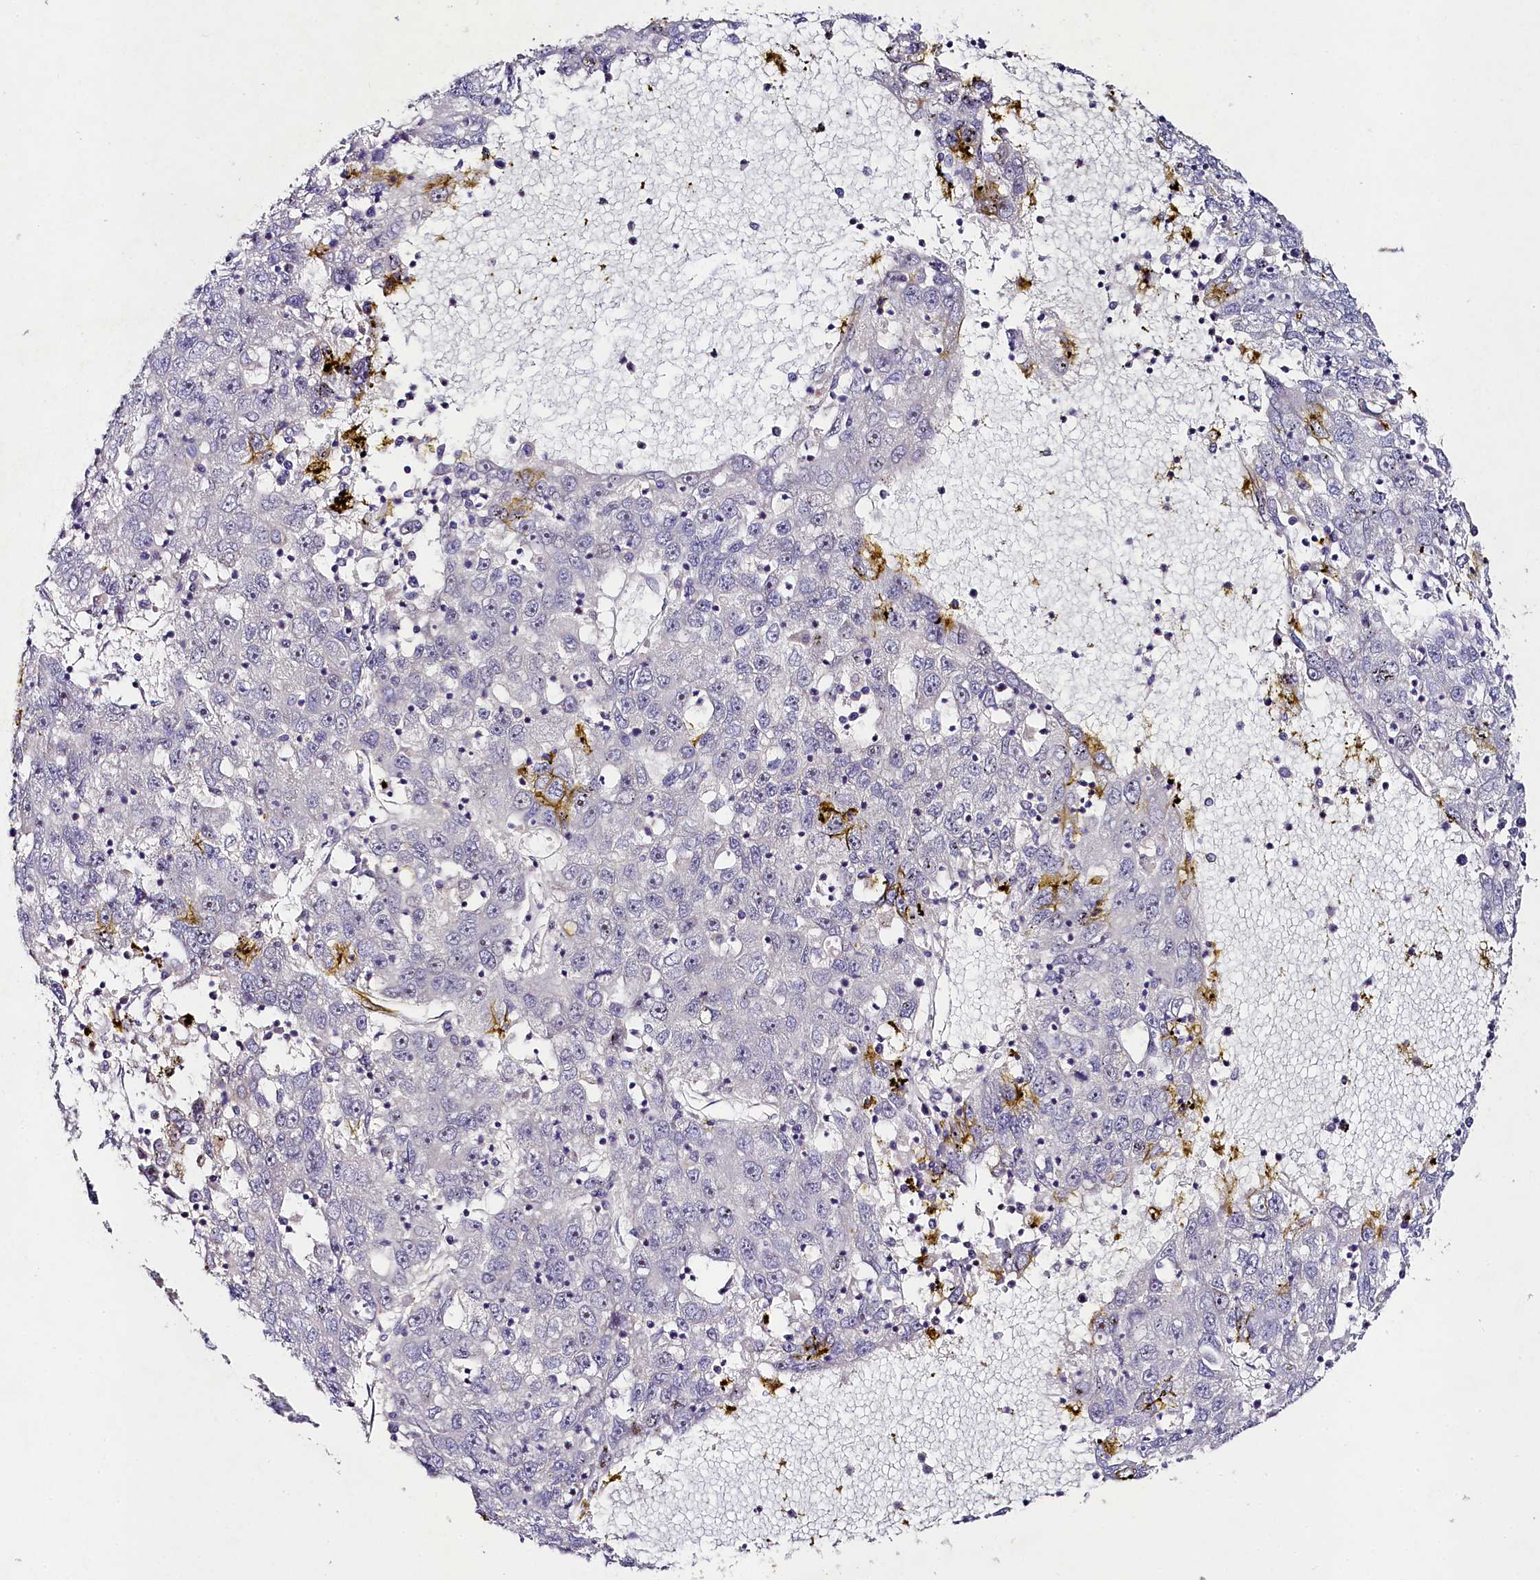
{"staining": {"intensity": "negative", "quantity": "none", "location": "none"}, "tissue": "liver cancer", "cell_type": "Tumor cells", "image_type": "cancer", "snomed": [{"axis": "morphology", "description": "Carcinoma, Hepatocellular, NOS"}, {"axis": "topography", "description": "Liver"}], "caption": "This is a photomicrograph of immunohistochemistry (IHC) staining of hepatocellular carcinoma (liver), which shows no staining in tumor cells.", "gene": "FXYD6", "patient": {"sex": "male", "age": 49}}